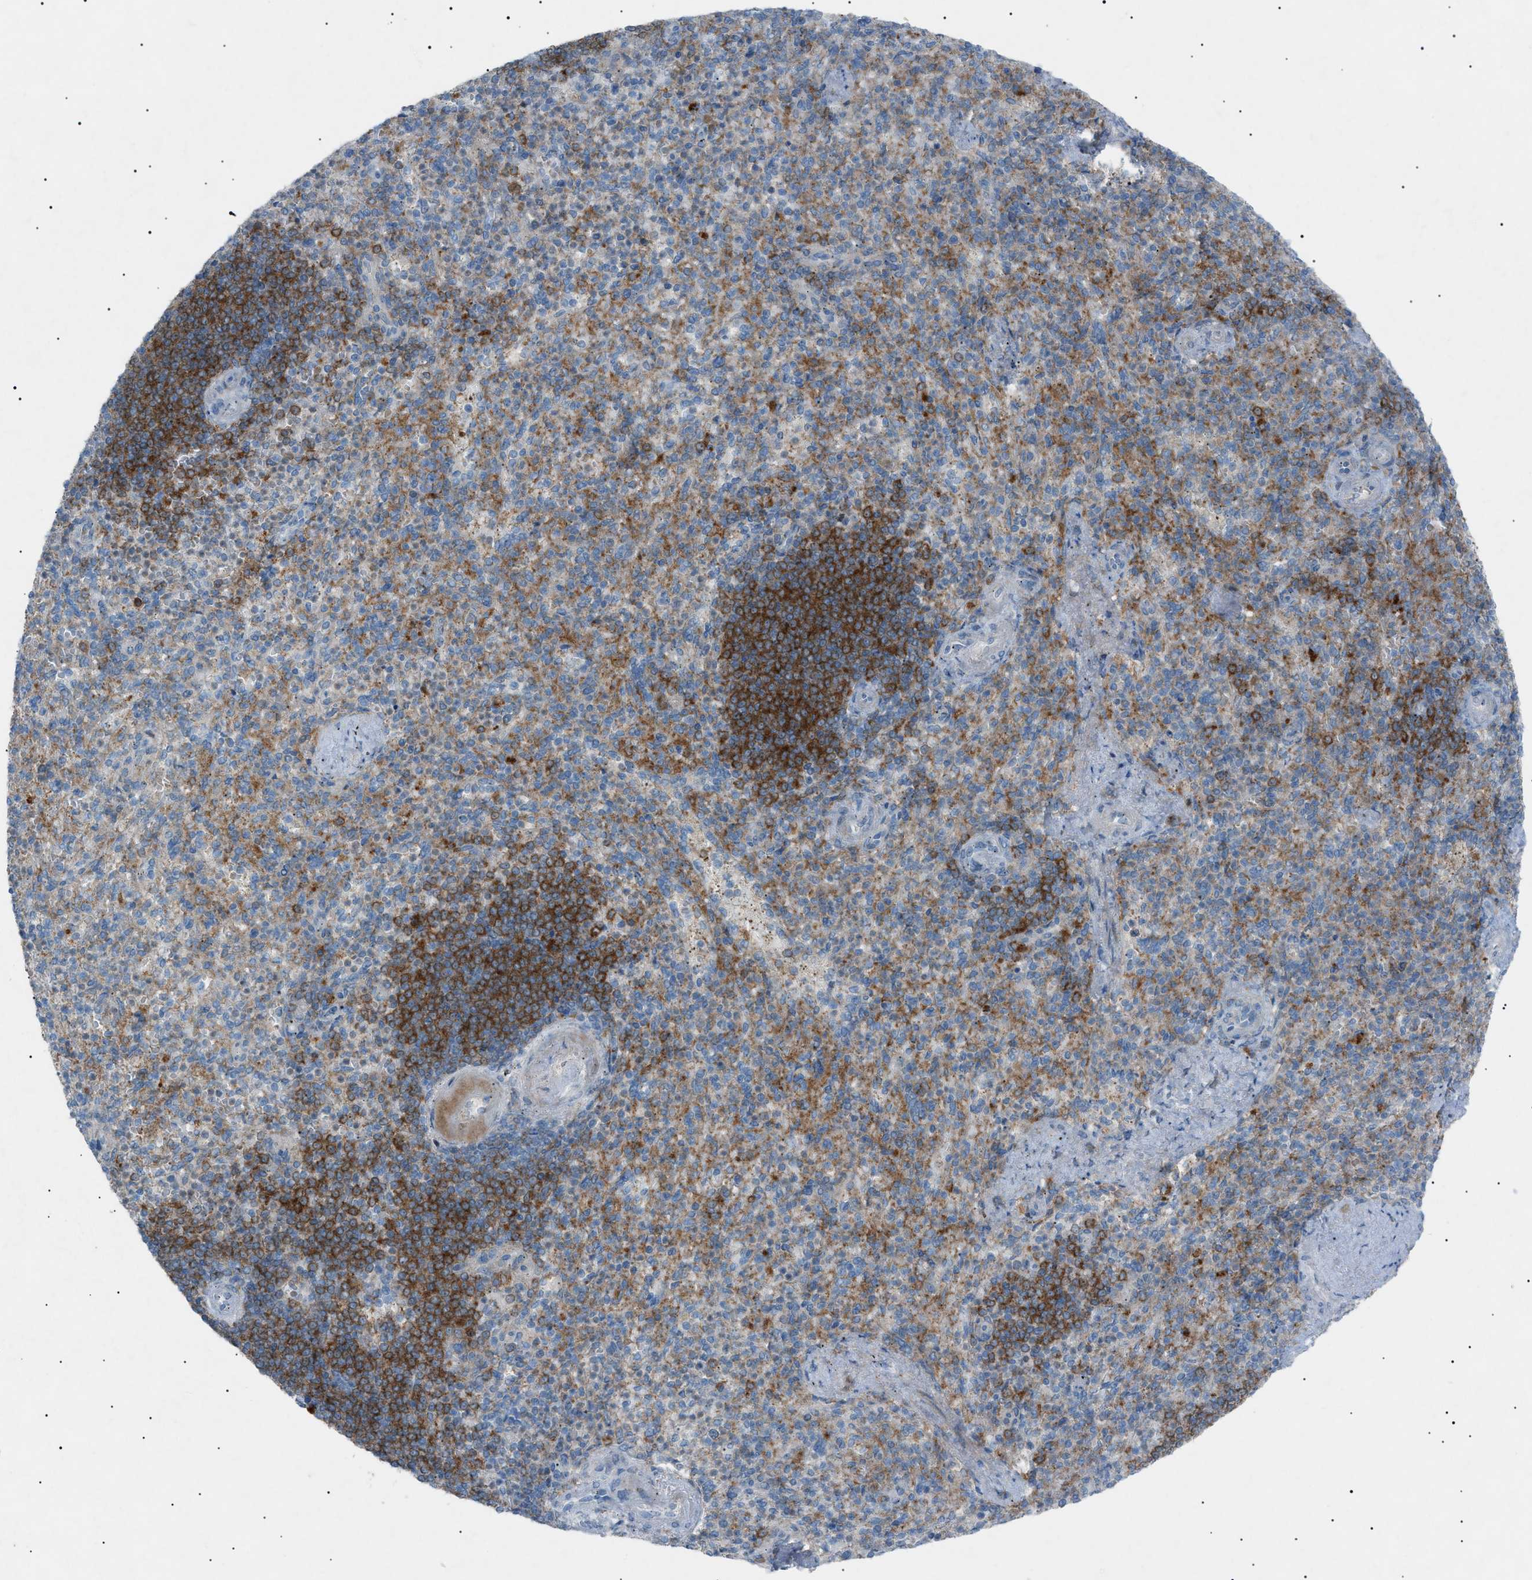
{"staining": {"intensity": "moderate", "quantity": "25%-75%", "location": "cytoplasmic/membranous"}, "tissue": "spleen", "cell_type": "Cells in red pulp", "image_type": "normal", "snomed": [{"axis": "morphology", "description": "Normal tissue, NOS"}, {"axis": "topography", "description": "Spleen"}], "caption": "IHC micrograph of normal spleen: human spleen stained using IHC demonstrates medium levels of moderate protein expression localized specifically in the cytoplasmic/membranous of cells in red pulp, appearing as a cytoplasmic/membranous brown color.", "gene": "BTK", "patient": {"sex": "female", "age": 74}}